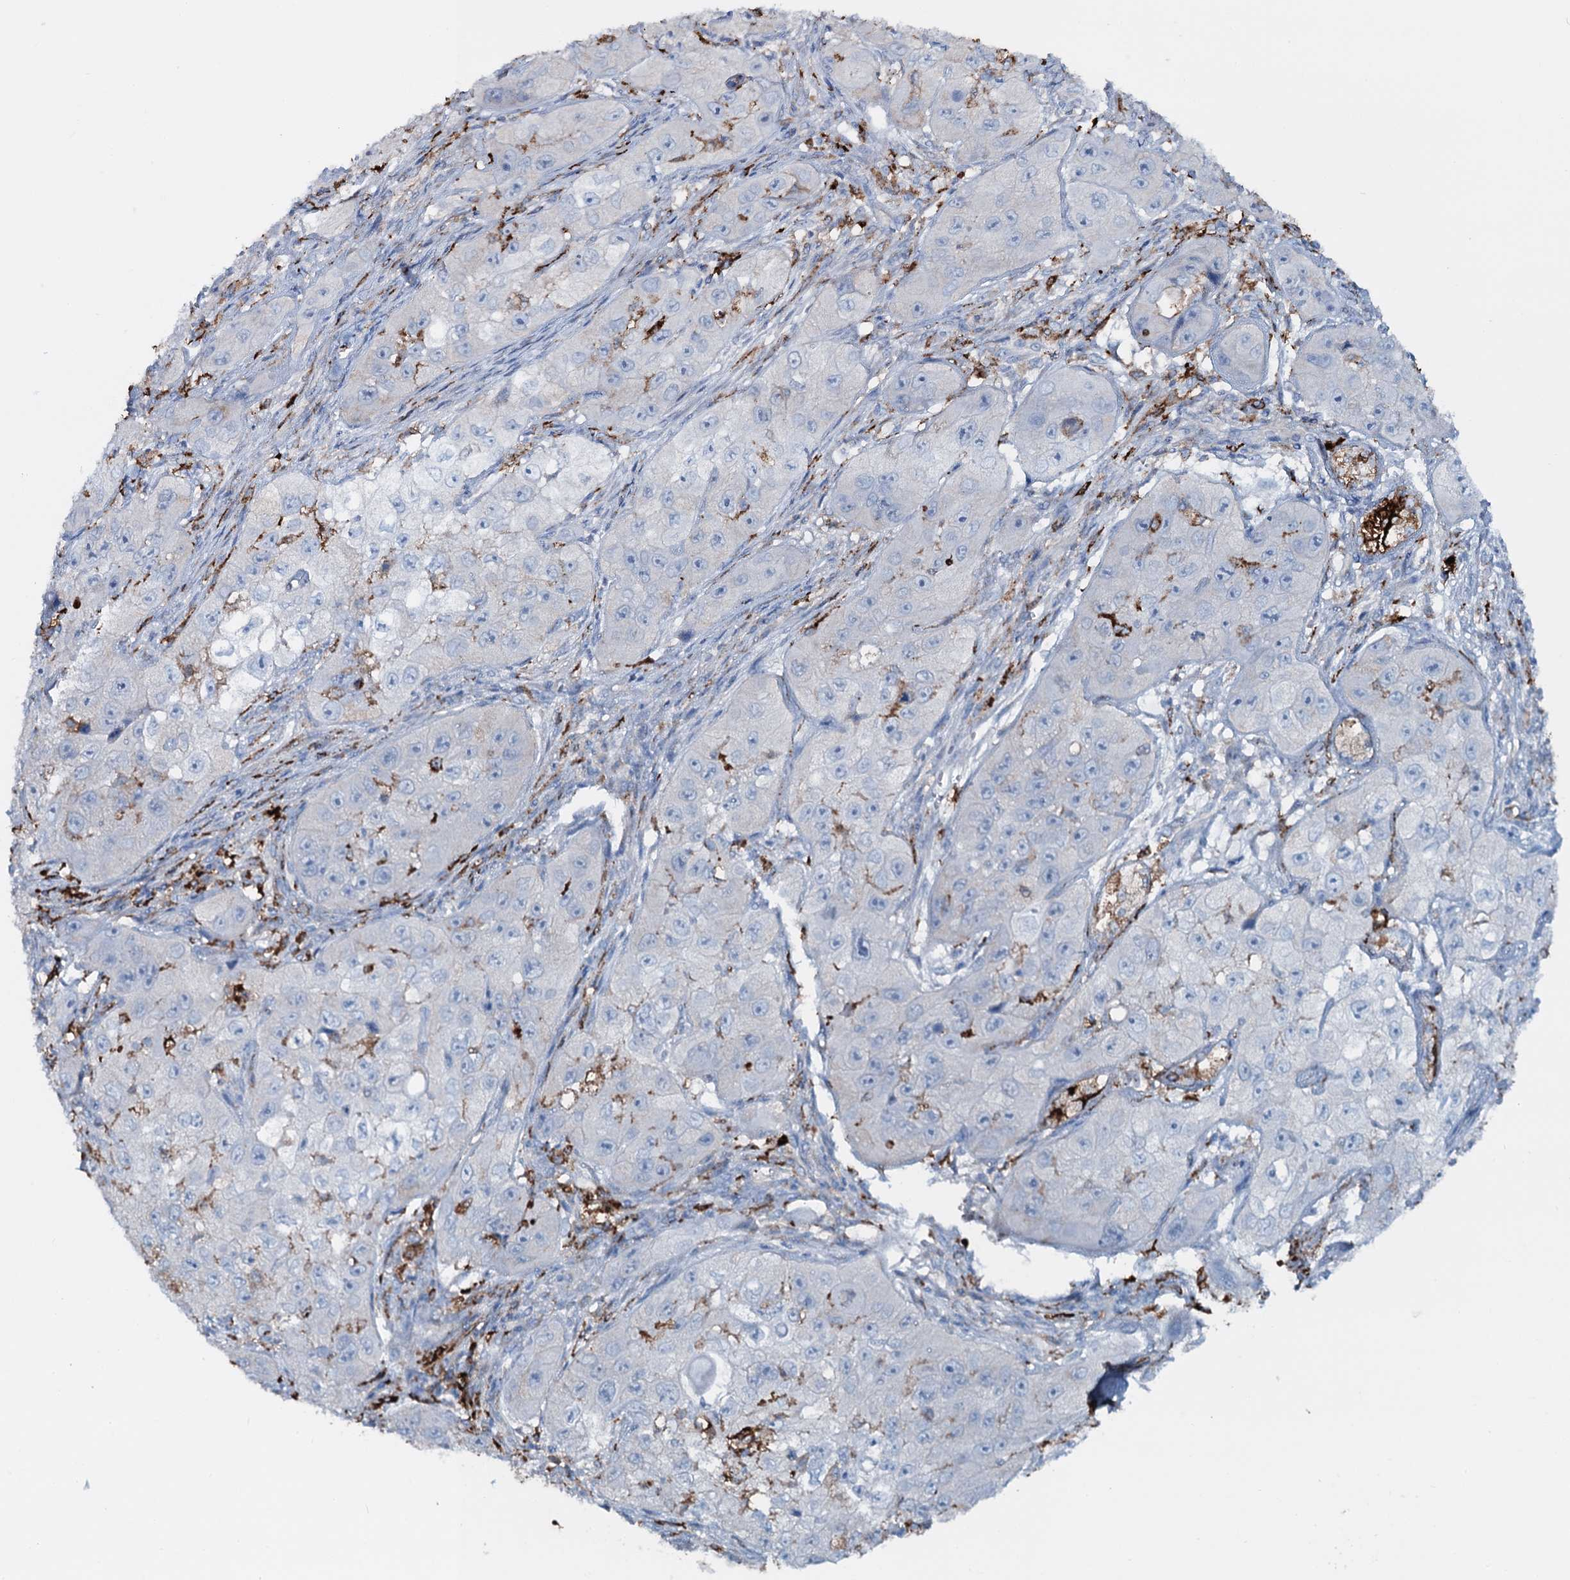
{"staining": {"intensity": "negative", "quantity": "none", "location": "none"}, "tissue": "skin cancer", "cell_type": "Tumor cells", "image_type": "cancer", "snomed": [{"axis": "morphology", "description": "Squamous cell carcinoma, NOS"}, {"axis": "topography", "description": "Skin"}, {"axis": "topography", "description": "Subcutis"}], "caption": "A high-resolution image shows immunohistochemistry (IHC) staining of skin cancer, which reveals no significant positivity in tumor cells.", "gene": "OSBPL2", "patient": {"sex": "male", "age": 73}}